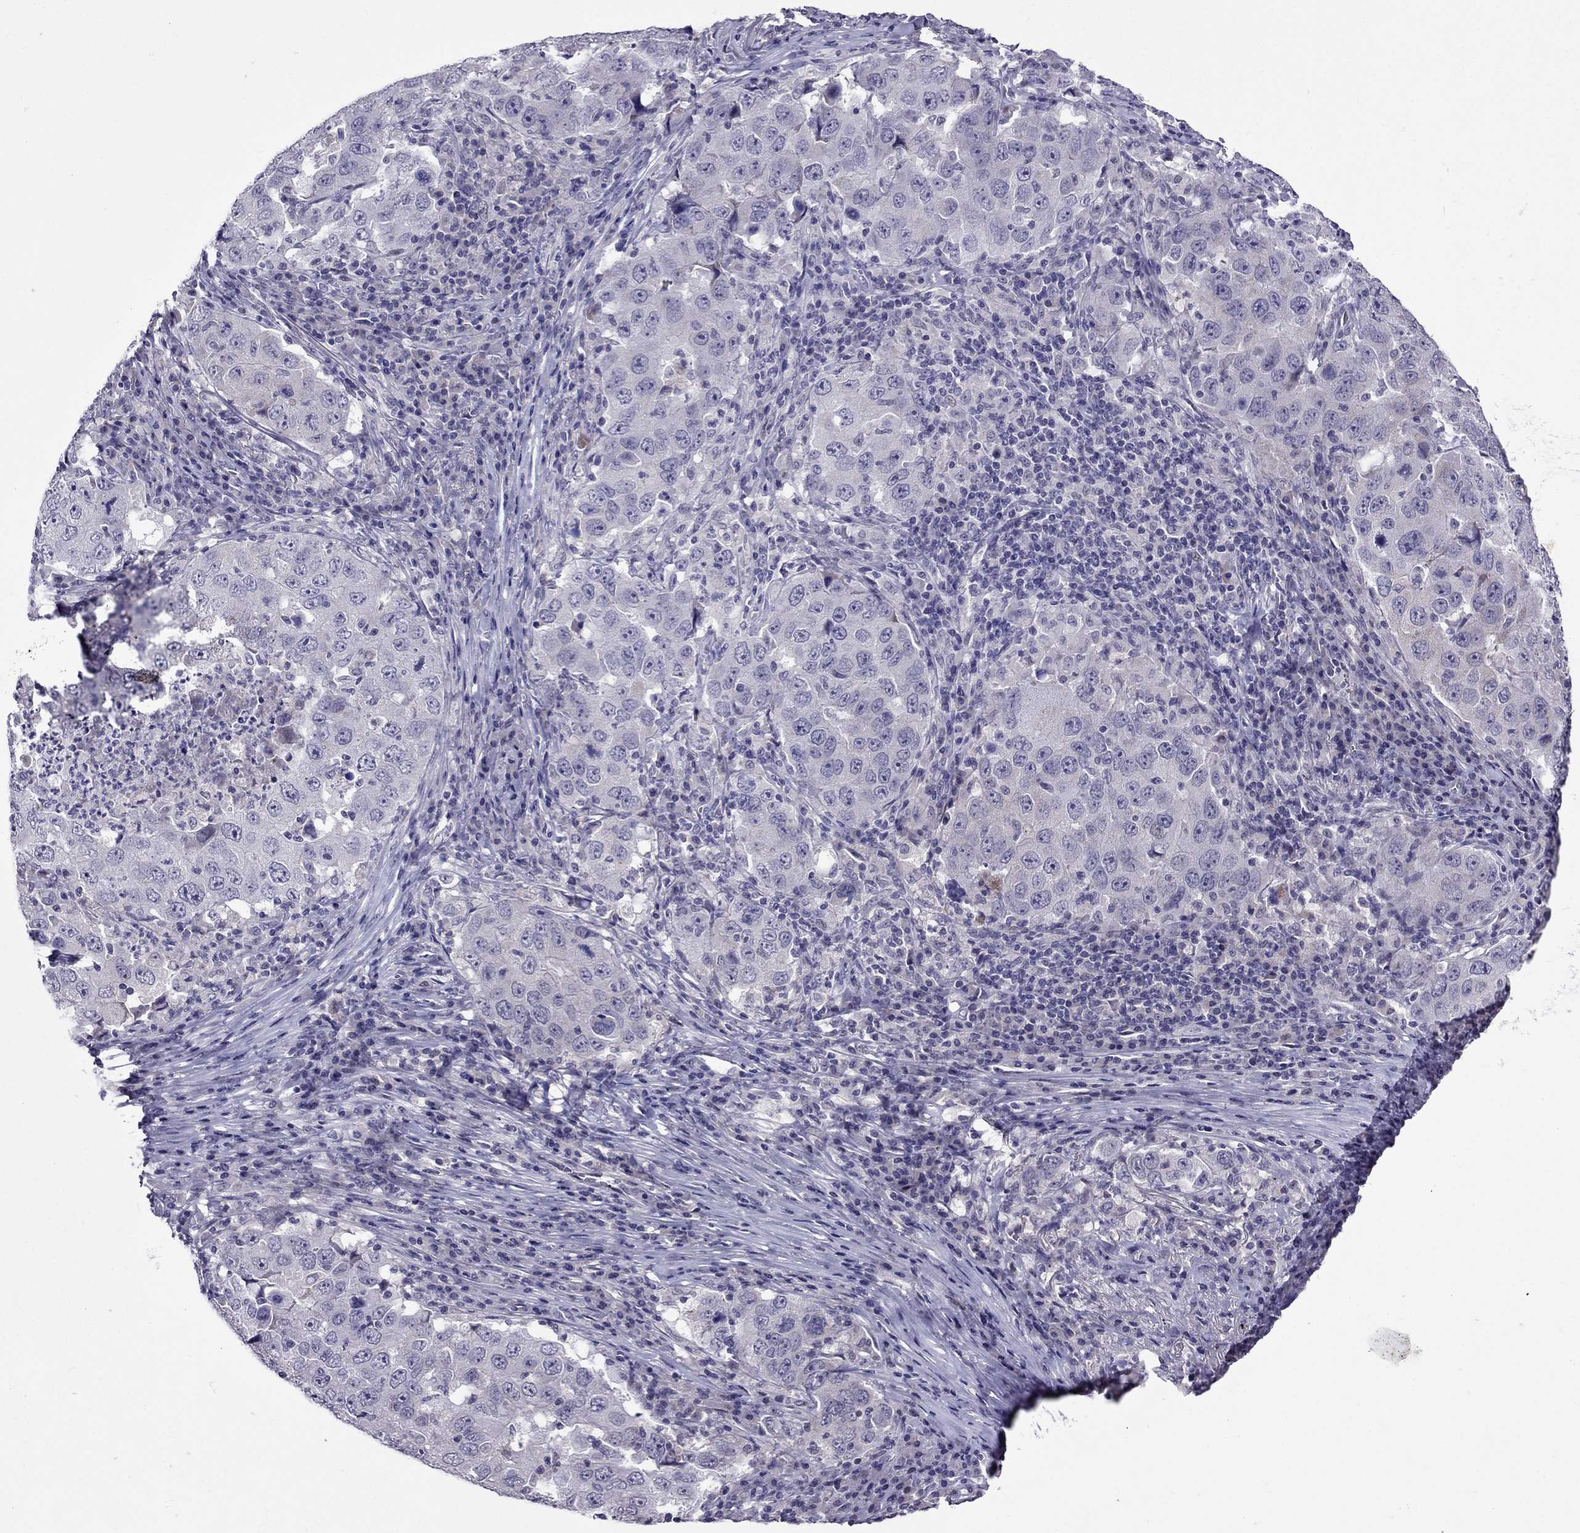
{"staining": {"intensity": "negative", "quantity": "none", "location": "none"}, "tissue": "lung cancer", "cell_type": "Tumor cells", "image_type": "cancer", "snomed": [{"axis": "morphology", "description": "Adenocarcinoma, NOS"}, {"axis": "topography", "description": "Lung"}], "caption": "DAB immunohistochemical staining of human lung adenocarcinoma displays no significant positivity in tumor cells.", "gene": "SPTBN4", "patient": {"sex": "male", "age": 73}}